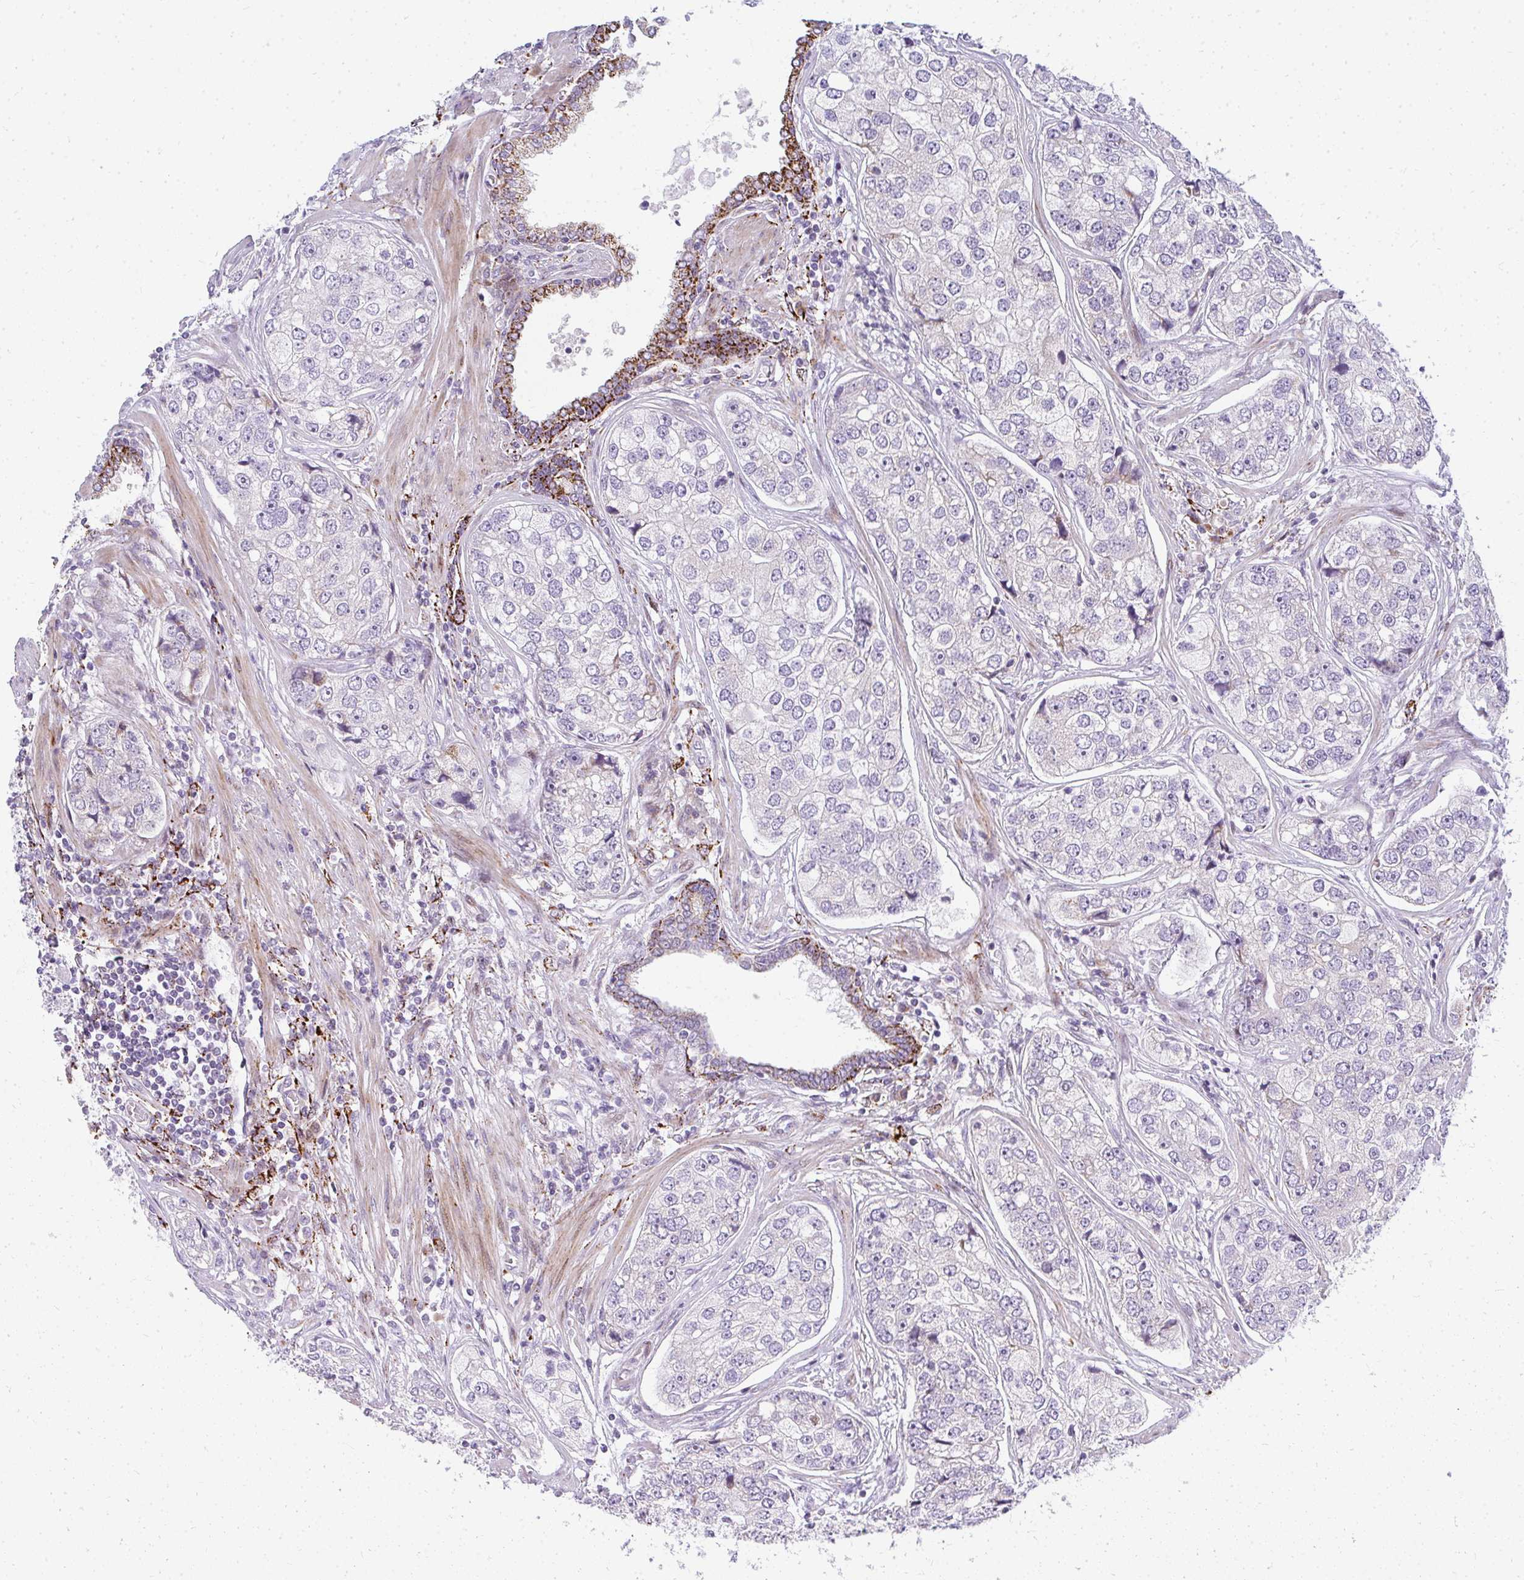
{"staining": {"intensity": "negative", "quantity": "none", "location": "none"}, "tissue": "prostate cancer", "cell_type": "Tumor cells", "image_type": "cancer", "snomed": [{"axis": "morphology", "description": "Adenocarcinoma, High grade"}, {"axis": "topography", "description": "Prostate"}], "caption": "High-grade adenocarcinoma (prostate) stained for a protein using immunohistochemistry (IHC) displays no positivity tumor cells.", "gene": "PLA2G5", "patient": {"sex": "male", "age": 60}}